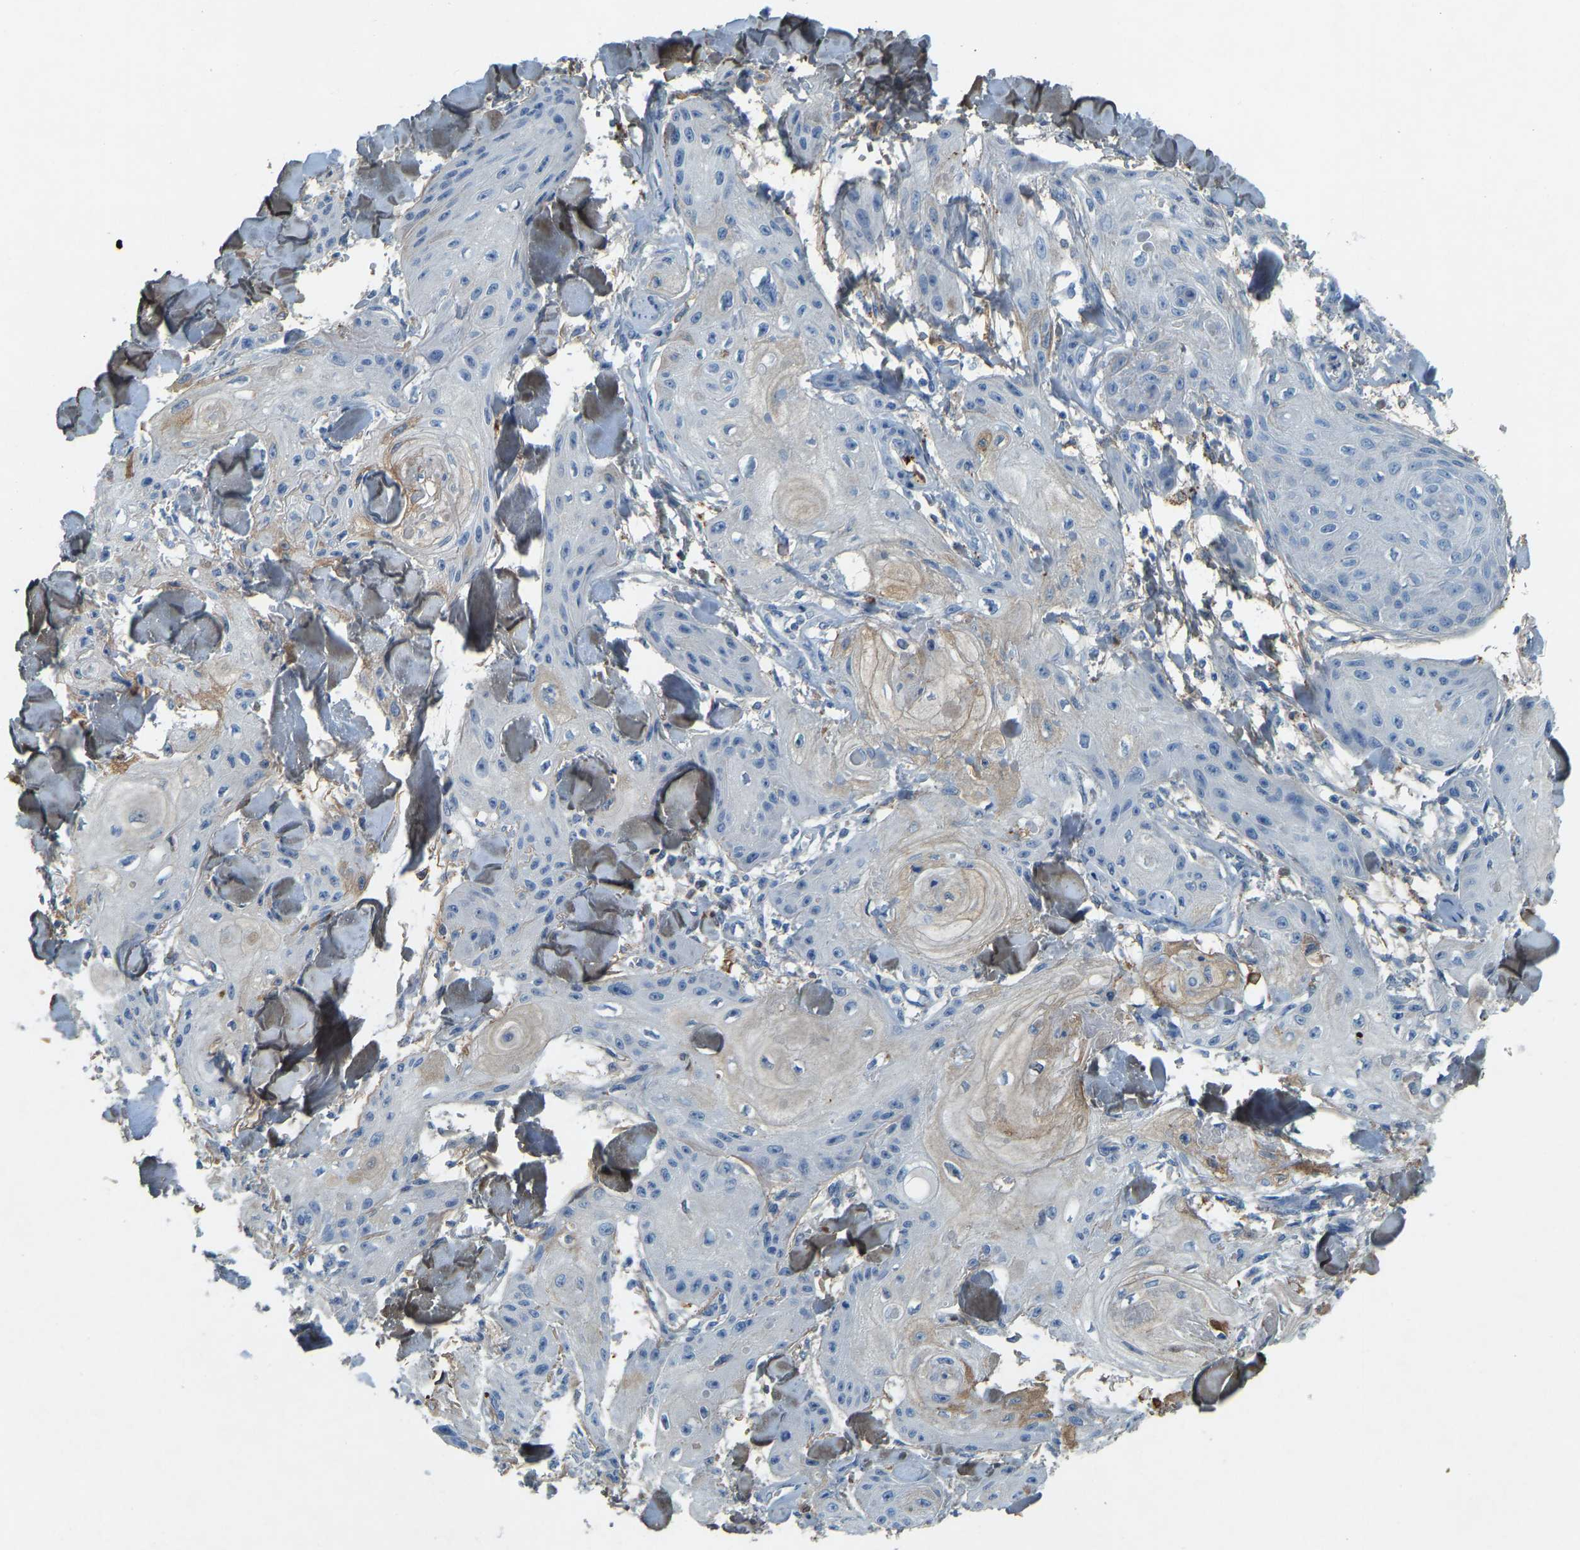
{"staining": {"intensity": "negative", "quantity": "none", "location": "none"}, "tissue": "skin cancer", "cell_type": "Tumor cells", "image_type": "cancer", "snomed": [{"axis": "morphology", "description": "Squamous cell carcinoma, NOS"}, {"axis": "topography", "description": "Skin"}], "caption": "Immunohistochemistry (IHC) photomicrograph of neoplastic tissue: human skin cancer (squamous cell carcinoma) stained with DAB (3,3'-diaminobenzidine) exhibits no significant protein staining in tumor cells. The staining is performed using DAB brown chromogen with nuclei counter-stained in using hematoxylin.", "gene": "THBS4", "patient": {"sex": "male", "age": 74}}